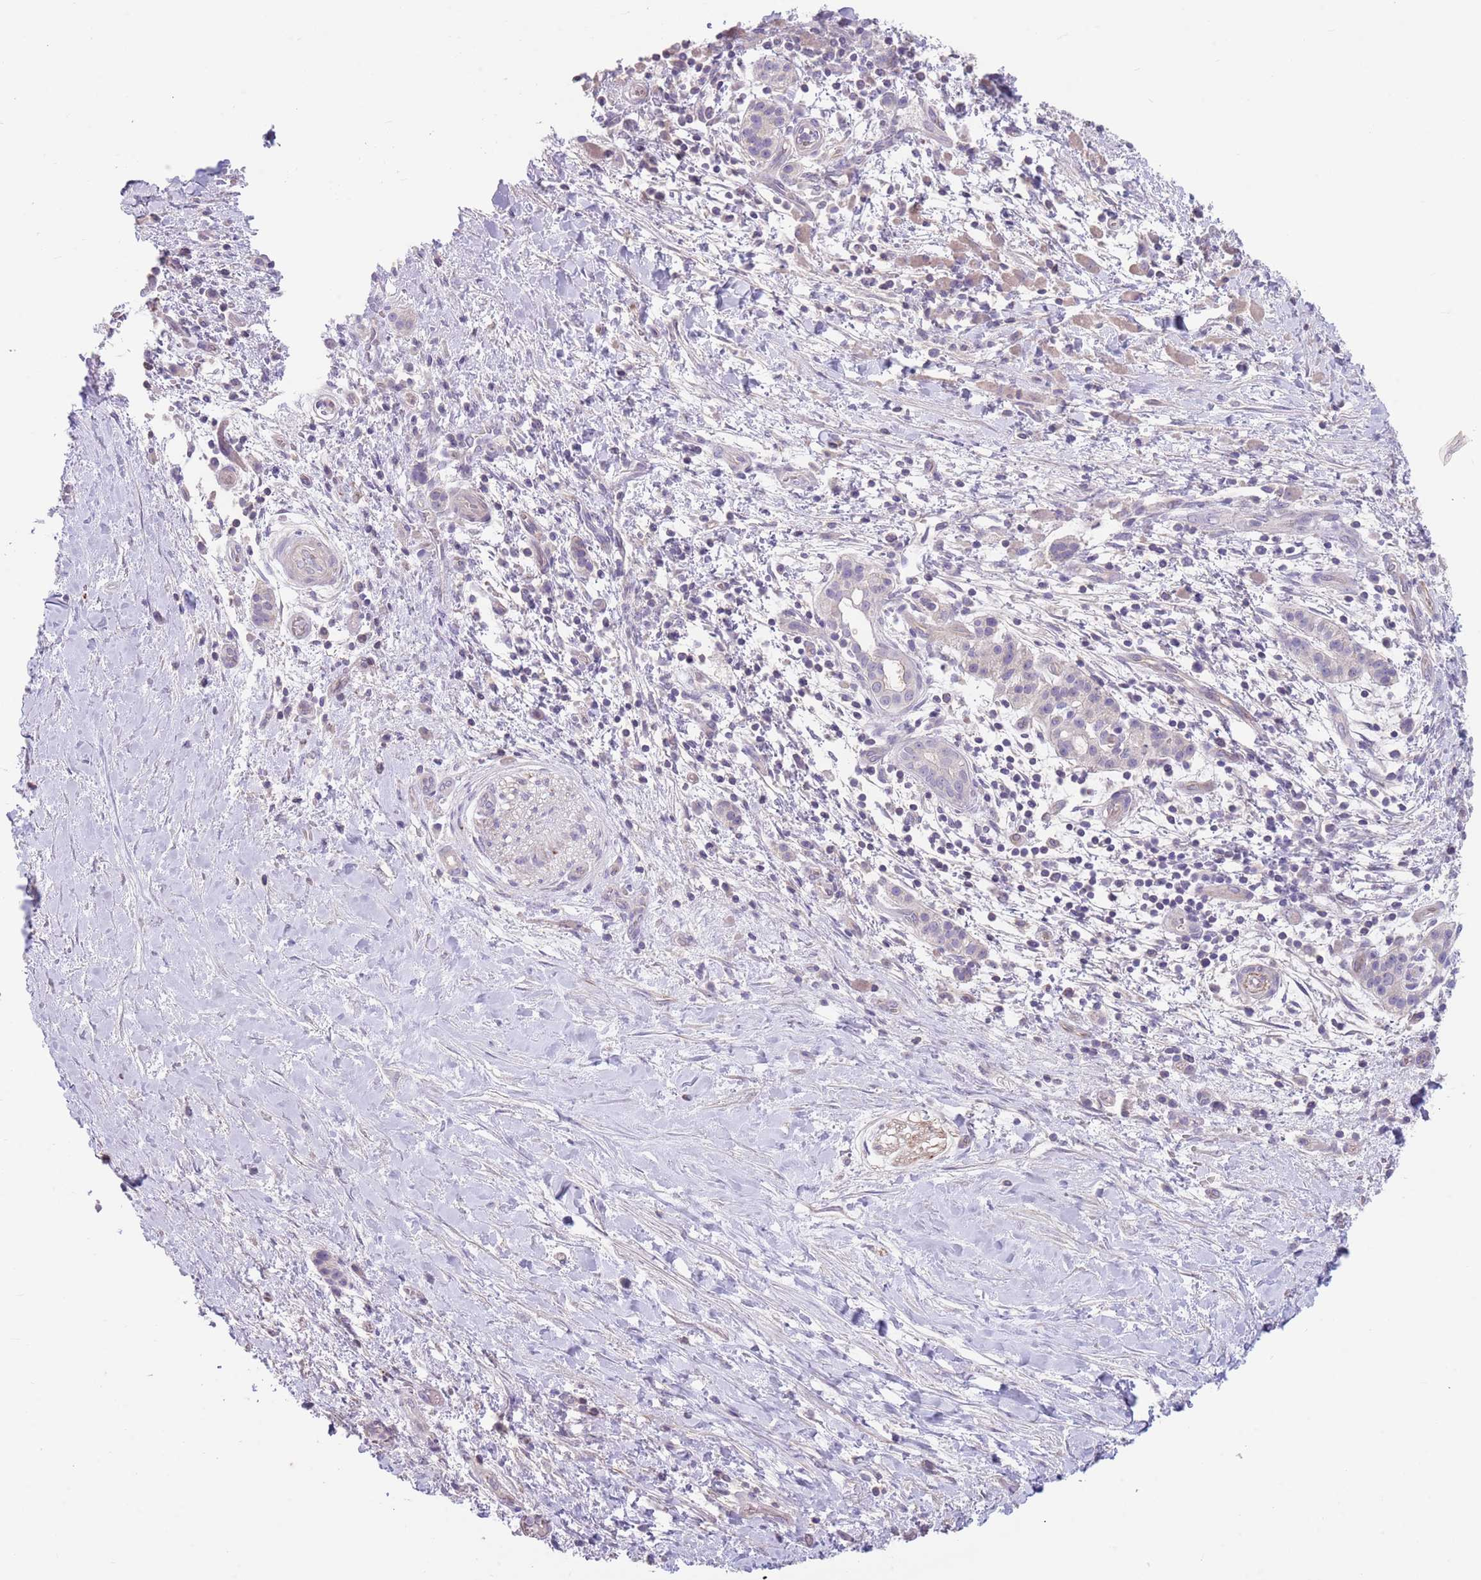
{"staining": {"intensity": "weak", "quantity": "<25%", "location": "cytoplasmic/membranous"}, "tissue": "pancreatic cancer", "cell_type": "Tumor cells", "image_type": "cancer", "snomed": [{"axis": "morphology", "description": "Adenocarcinoma, NOS"}, {"axis": "topography", "description": "Pancreas"}], "caption": "High power microscopy image of an immunohistochemistry image of adenocarcinoma (pancreatic), revealing no significant positivity in tumor cells.", "gene": "ZNF14", "patient": {"sex": "male", "age": 68}}